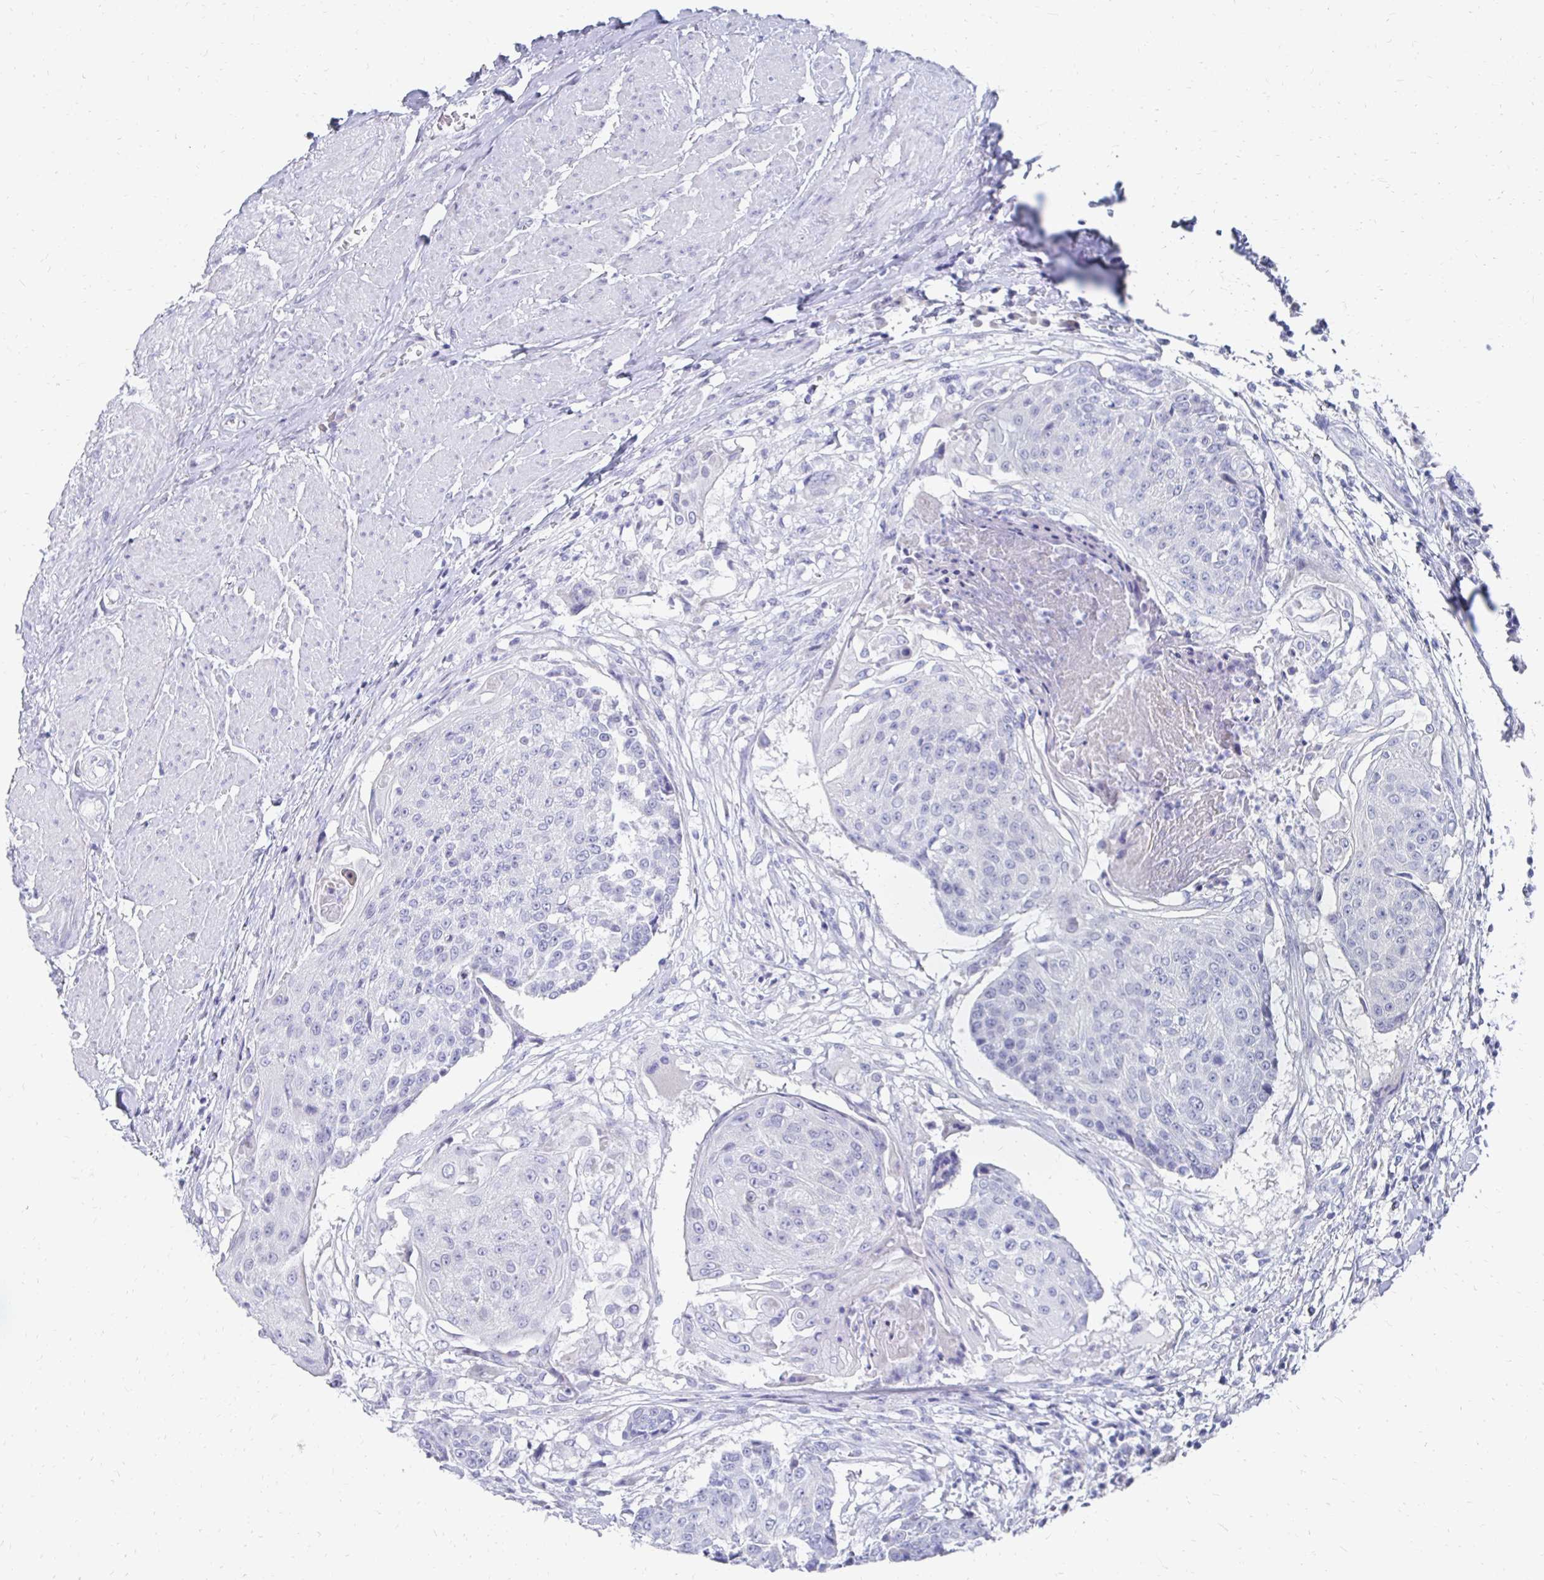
{"staining": {"intensity": "negative", "quantity": "none", "location": "none"}, "tissue": "urothelial cancer", "cell_type": "Tumor cells", "image_type": "cancer", "snomed": [{"axis": "morphology", "description": "Urothelial carcinoma, High grade"}, {"axis": "topography", "description": "Urinary bladder"}], "caption": "Photomicrograph shows no protein staining in tumor cells of high-grade urothelial carcinoma tissue.", "gene": "SYCP3", "patient": {"sex": "female", "age": 63}}